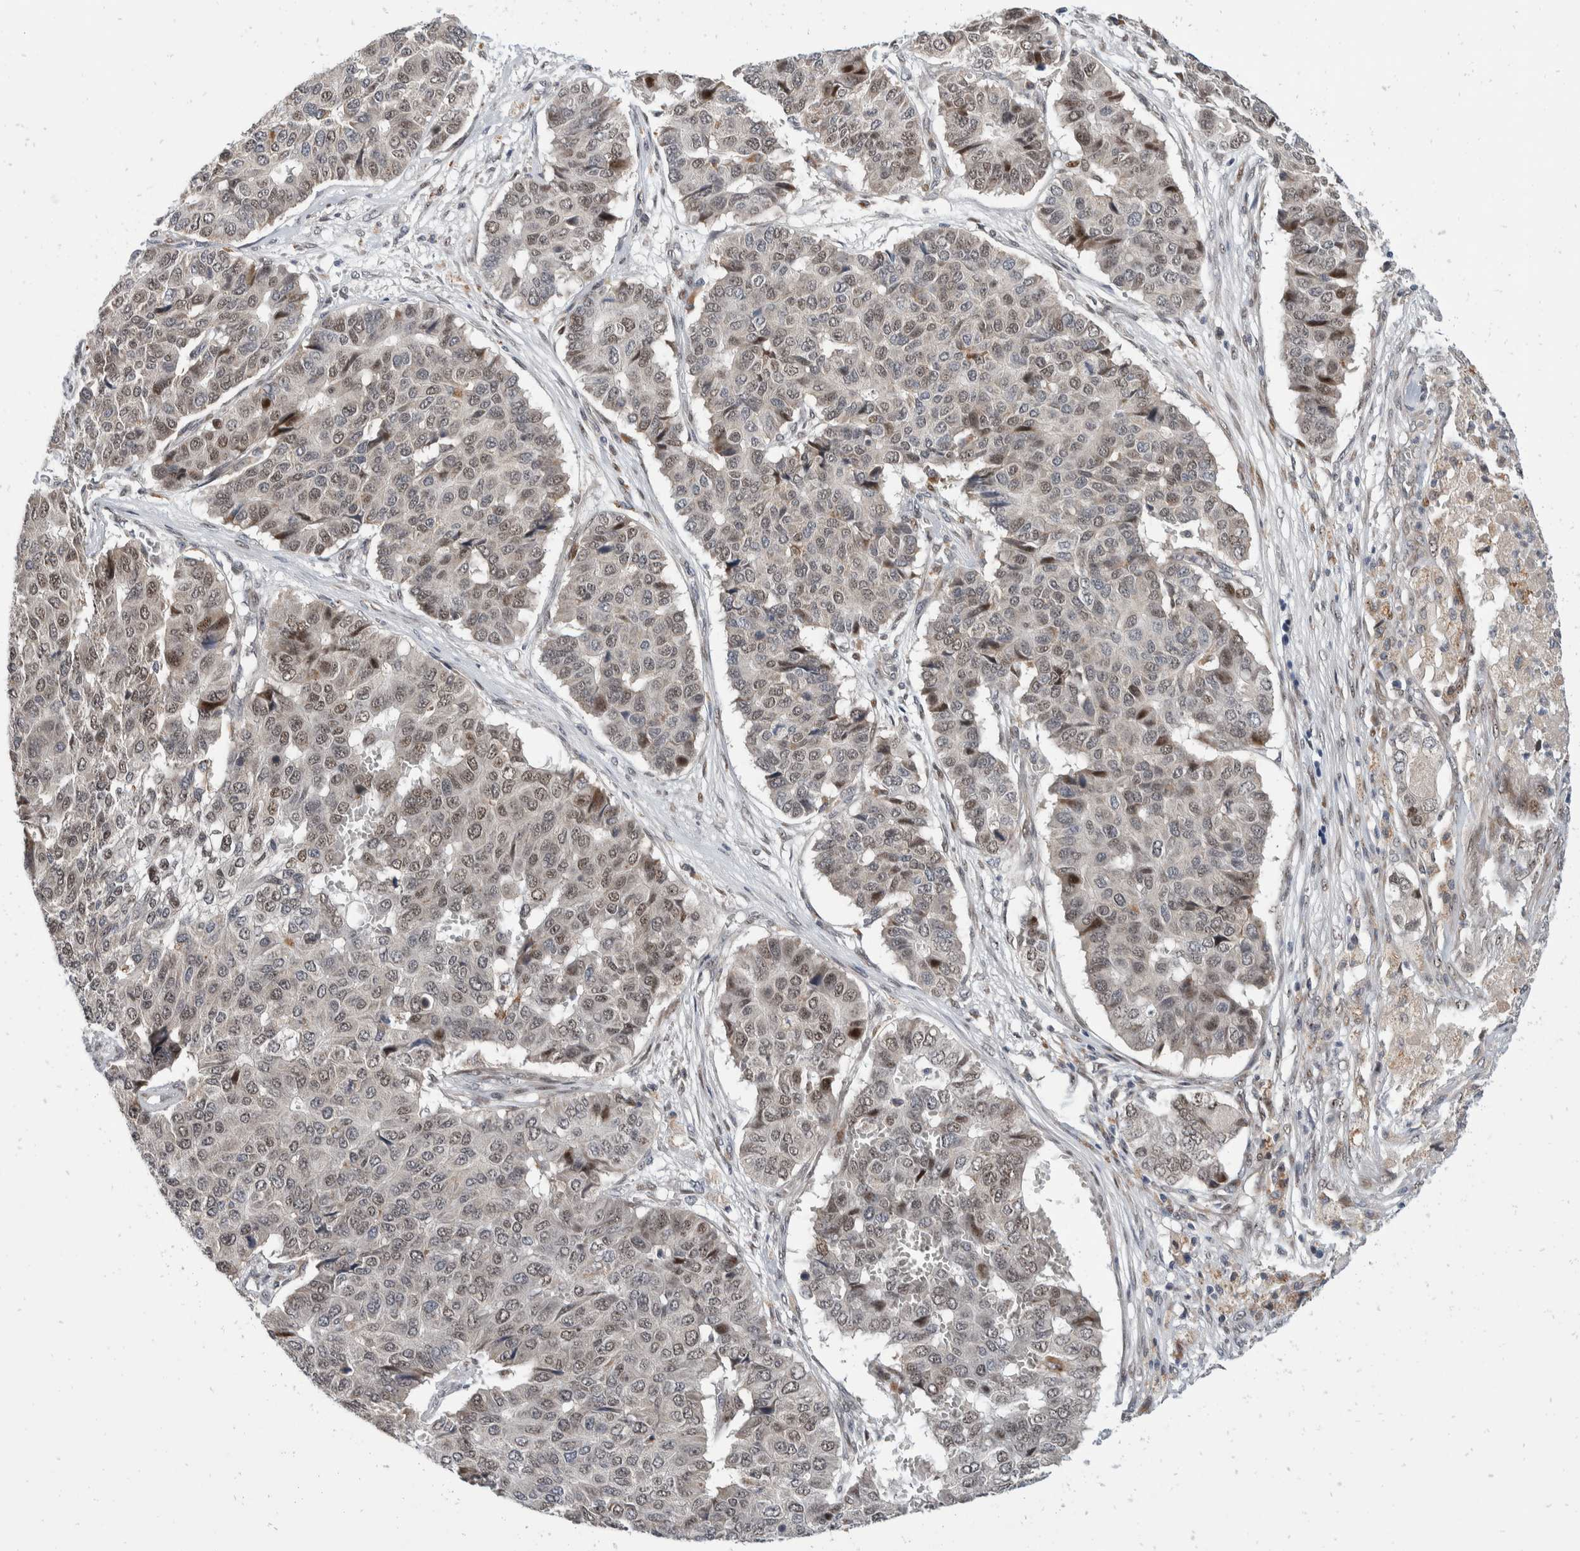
{"staining": {"intensity": "moderate", "quantity": ">75%", "location": "nuclear"}, "tissue": "pancreatic cancer", "cell_type": "Tumor cells", "image_type": "cancer", "snomed": [{"axis": "morphology", "description": "Adenocarcinoma, NOS"}, {"axis": "topography", "description": "Pancreas"}], "caption": "A photomicrograph of human pancreatic cancer stained for a protein shows moderate nuclear brown staining in tumor cells.", "gene": "ZNF703", "patient": {"sex": "male", "age": 50}}